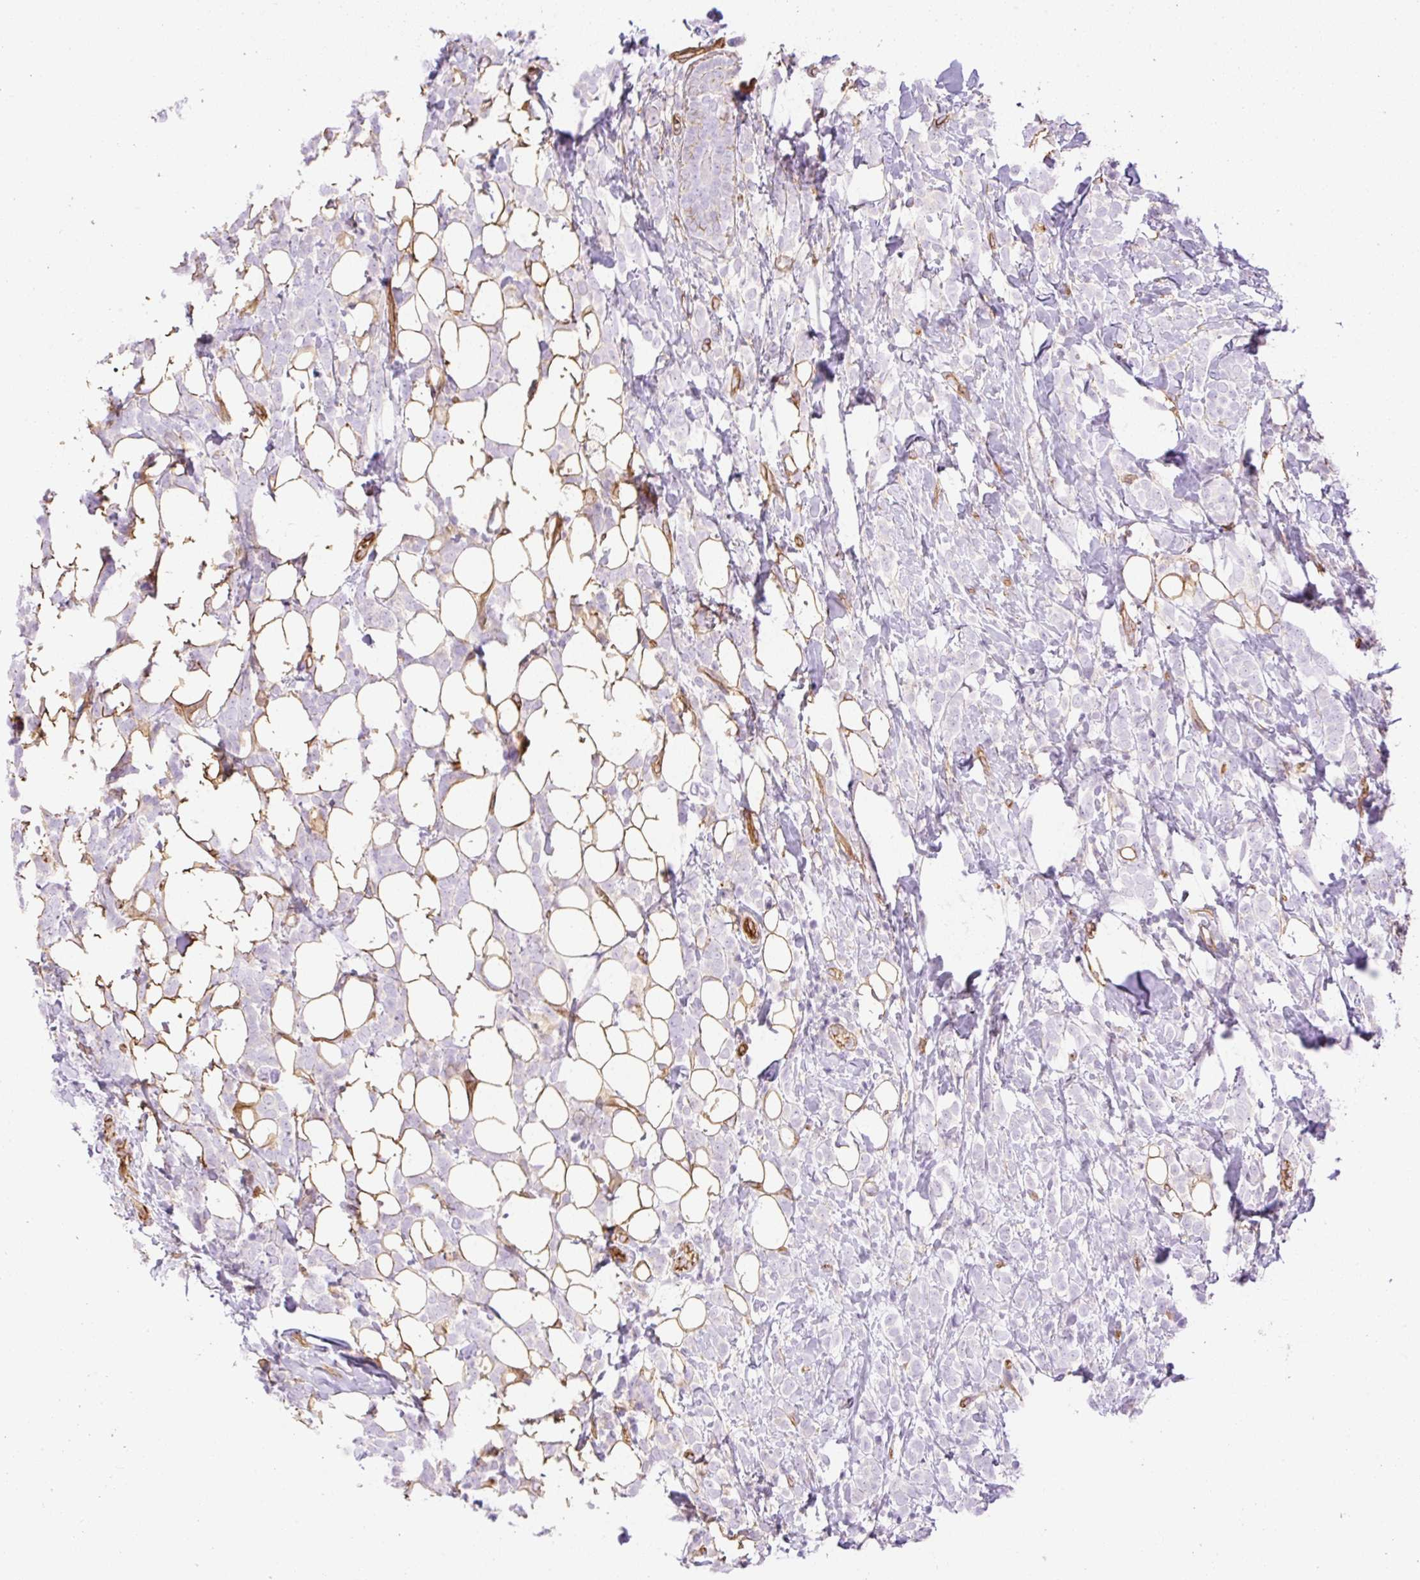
{"staining": {"intensity": "negative", "quantity": "none", "location": "none"}, "tissue": "breast cancer", "cell_type": "Tumor cells", "image_type": "cancer", "snomed": [{"axis": "morphology", "description": "Lobular carcinoma"}, {"axis": "topography", "description": "Breast"}], "caption": "Breast lobular carcinoma was stained to show a protein in brown. There is no significant positivity in tumor cells.", "gene": "EHD3", "patient": {"sex": "female", "age": 49}}